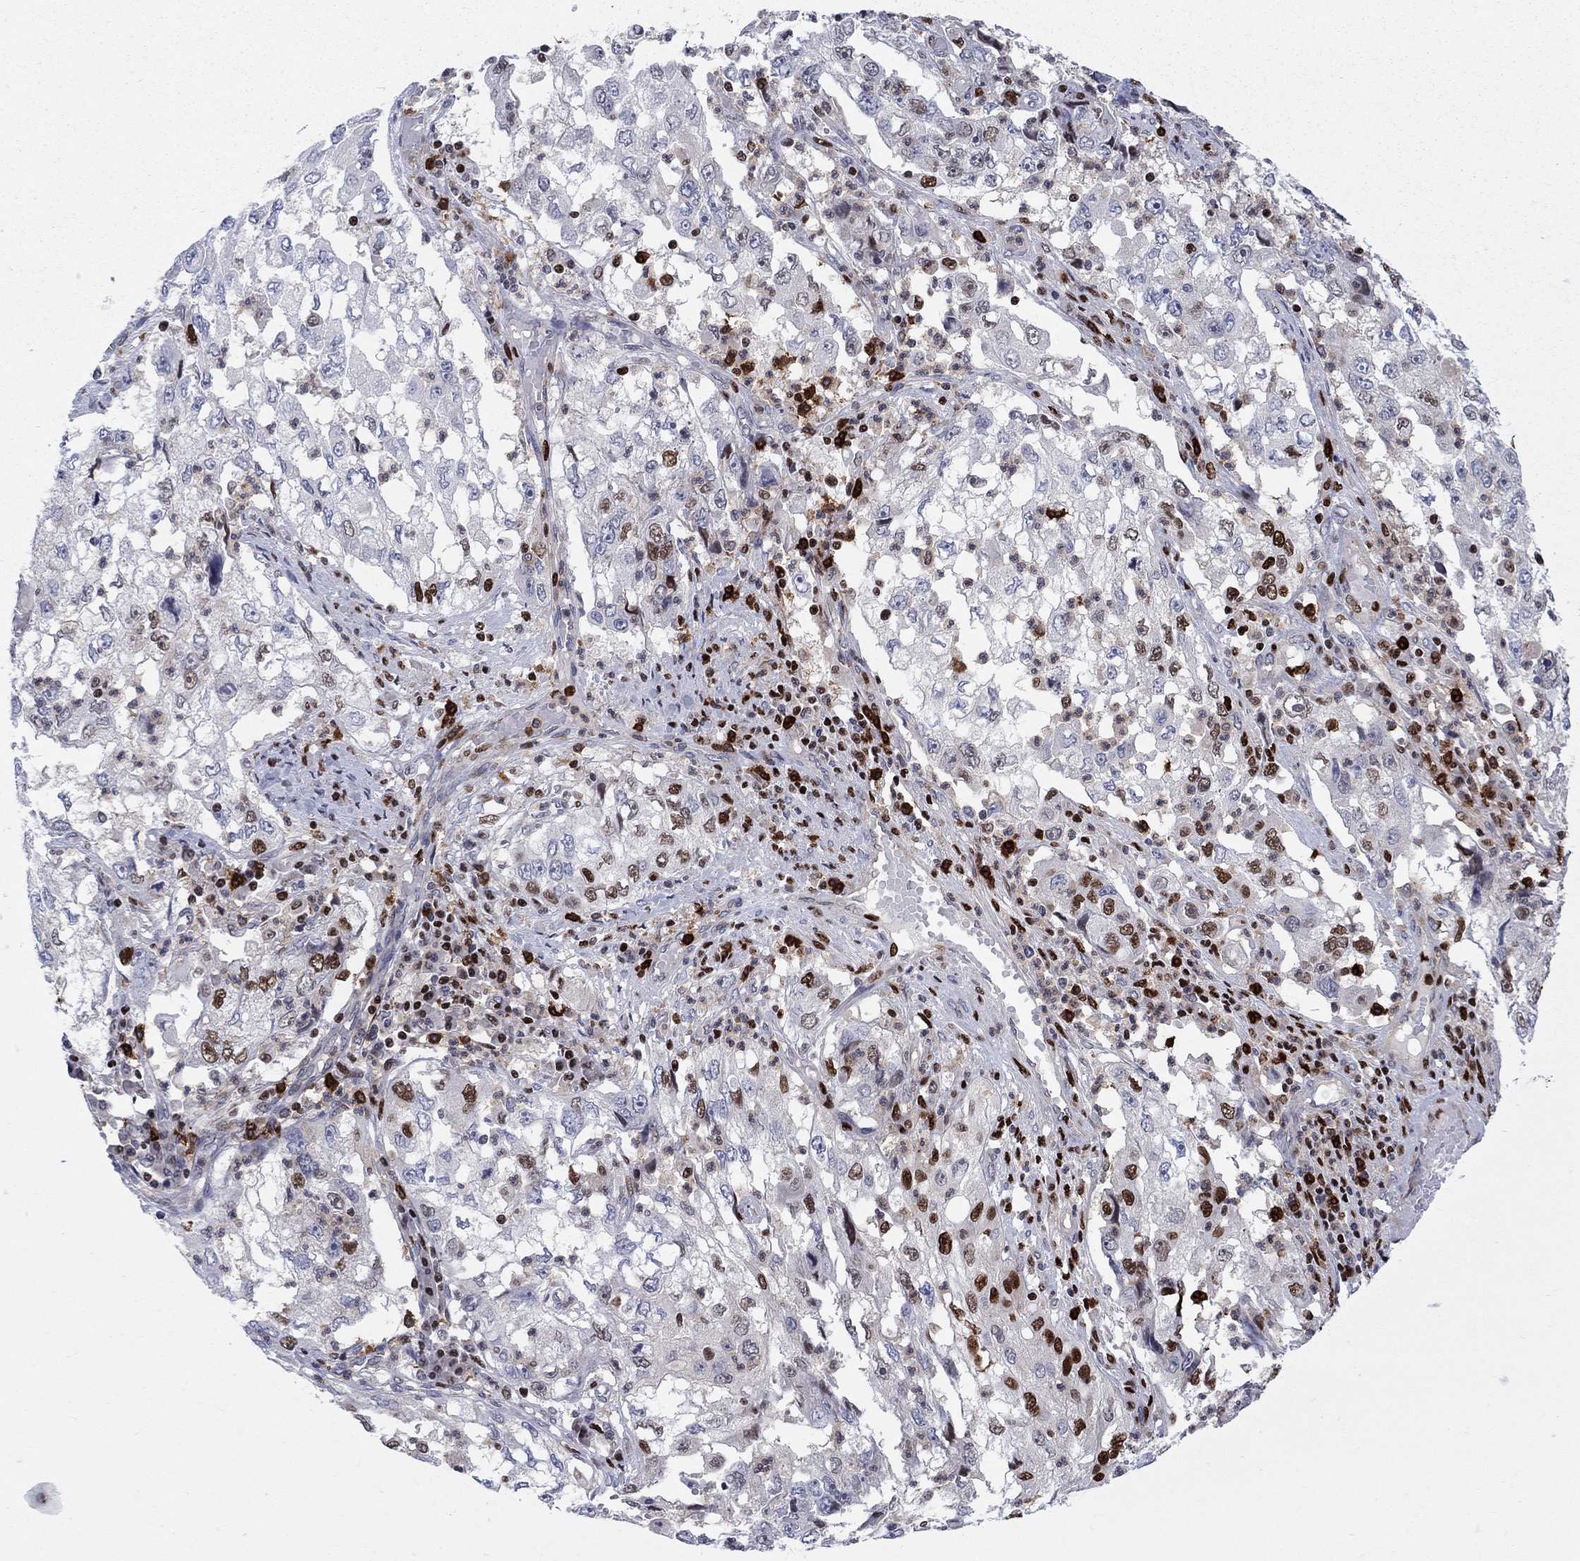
{"staining": {"intensity": "strong", "quantity": "<25%", "location": "nuclear"}, "tissue": "cervical cancer", "cell_type": "Tumor cells", "image_type": "cancer", "snomed": [{"axis": "morphology", "description": "Squamous cell carcinoma, NOS"}, {"axis": "topography", "description": "Cervix"}], "caption": "Human squamous cell carcinoma (cervical) stained for a protein (brown) shows strong nuclear positive expression in approximately <25% of tumor cells.", "gene": "ZNHIT3", "patient": {"sex": "female", "age": 36}}